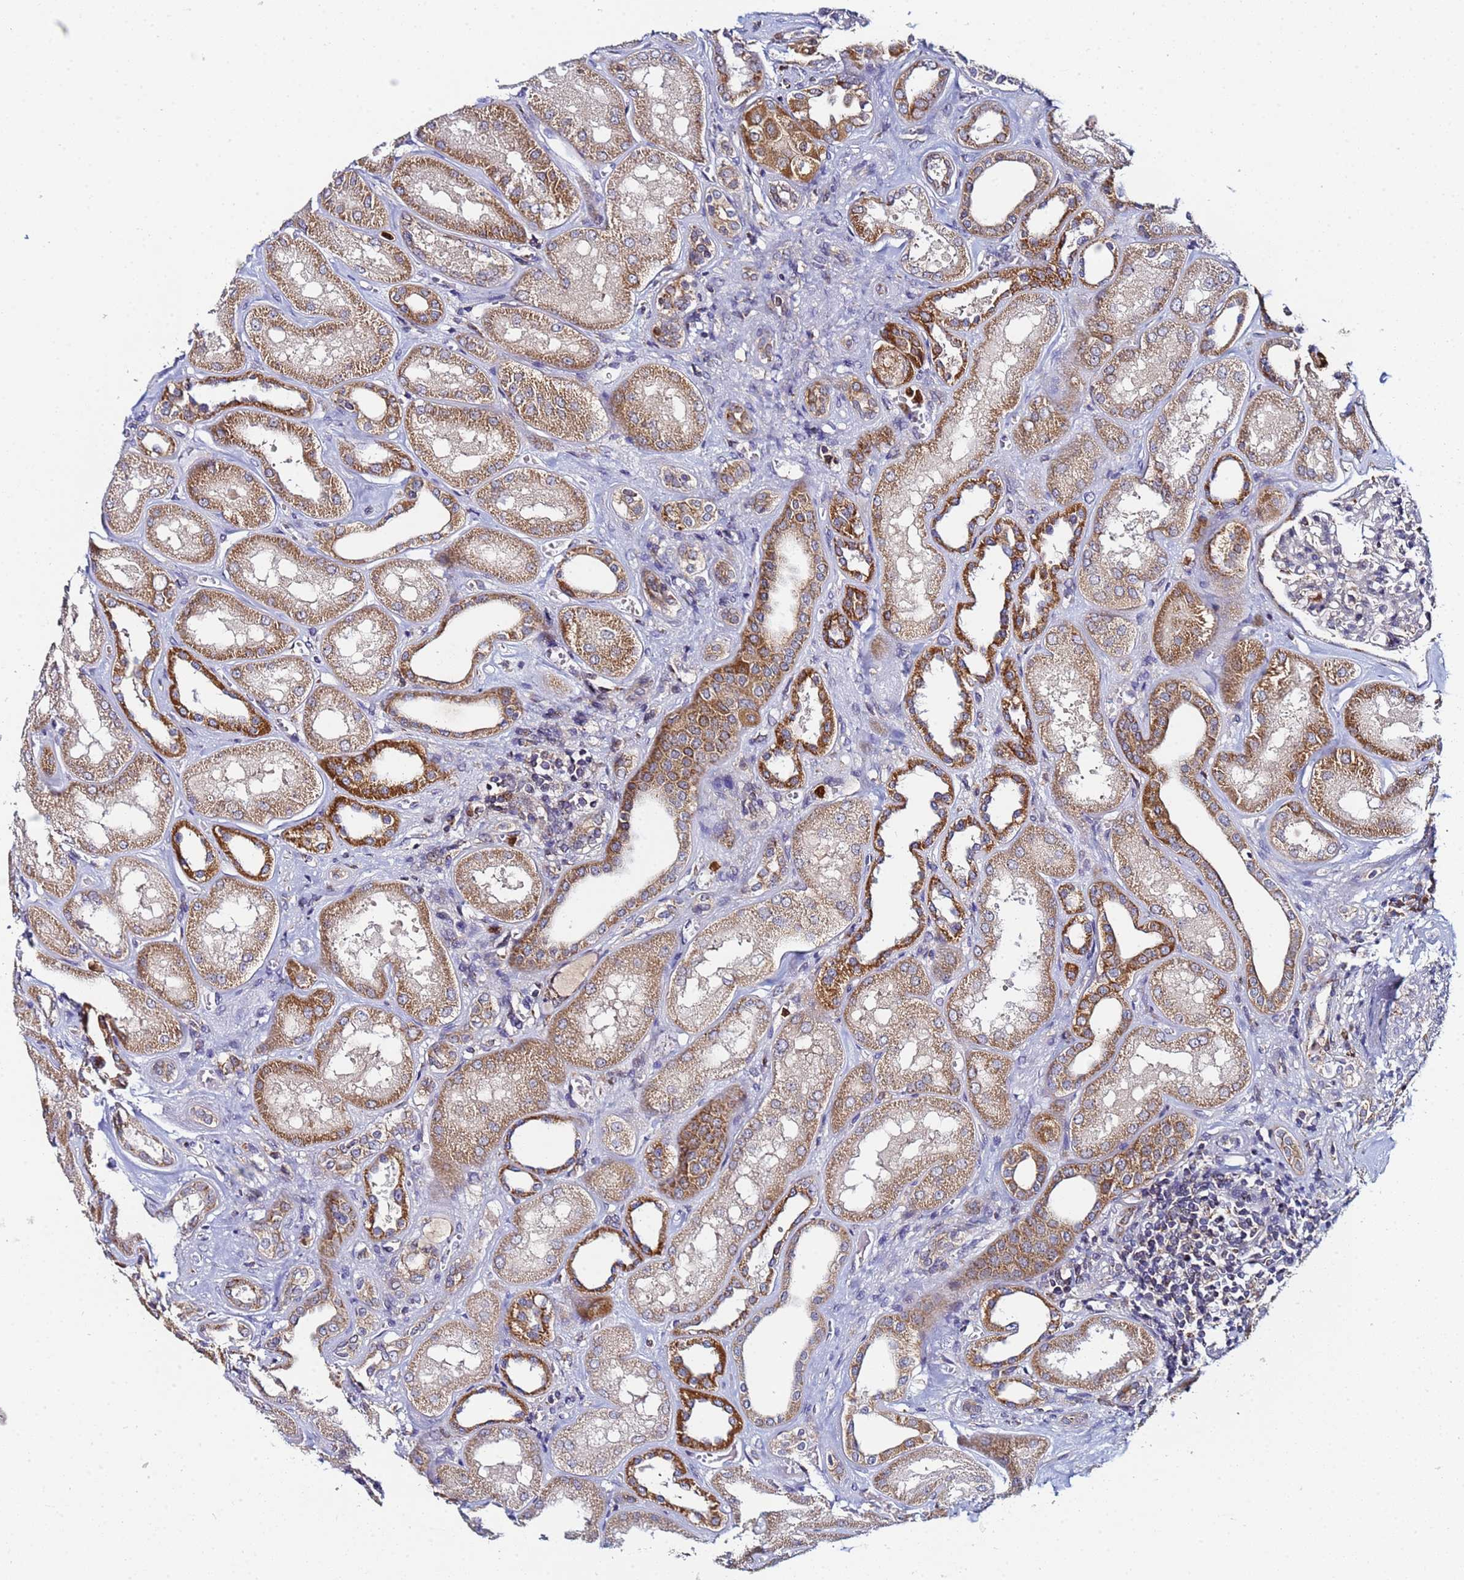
{"staining": {"intensity": "moderate", "quantity": "<25%", "location": "cytoplasmic/membranous"}, "tissue": "kidney", "cell_type": "Cells in glomeruli", "image_type": "normal", "snomed": [{"axis": "morphology", "description": "Normal tissue, NOS"}, {"axis": "morphology", "description": "Adenocarcinoma, NOS"}, {"axis": "topography", "description": "Kidney"}], "caption": "High-power microscopy captured an IHC image of normal kidney, revealing moderate cytoplasmic/membranous staining in approximately <25% of cells in glomeruli.", "gene": "CCDC127", "patient": {"sex": "female", "age": 68}}